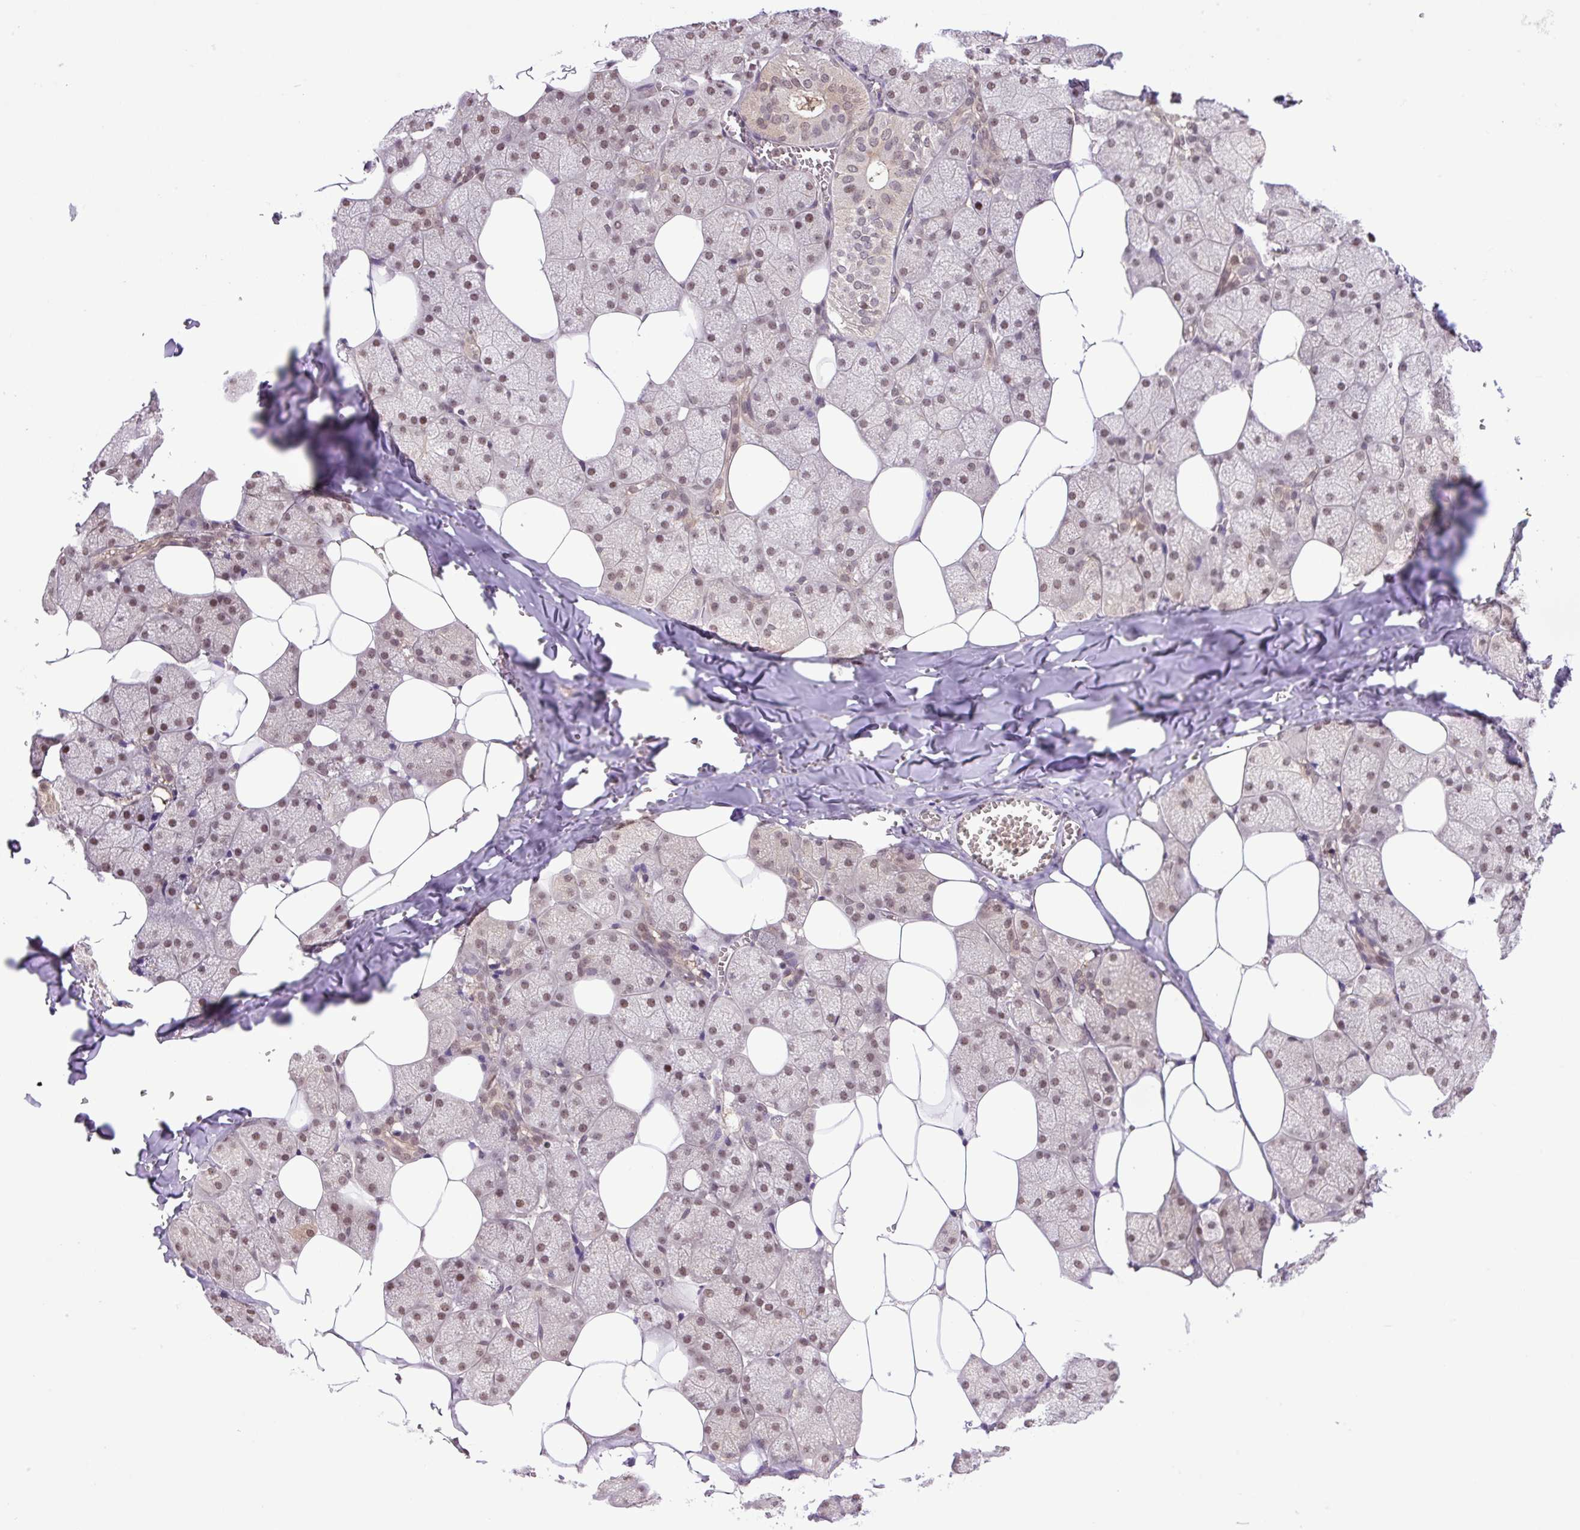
{"staining": {"intensity": "moderate", "quantity": "25%-75%", "location": "nuclear"}, "tissue": "salivary gland", "cell_type": "Glandular cells", "image_type": "normal", "snomed": [{"axis": "morphology", "description": "Normal tissue, NOS"}, {"axis": "topography", "description": "Salivary gland"}, {"axis": "topography", "description": "Peripheral nerve tissue"}], "caption": "Salivary gland stained with IHC exhibits moderate nuclear positivity in approximately 25%-75% of glandular cells. Nuclei are stained in blue.", "gene": "SGTA", "patient": {"sex": "male", "age": 38}}